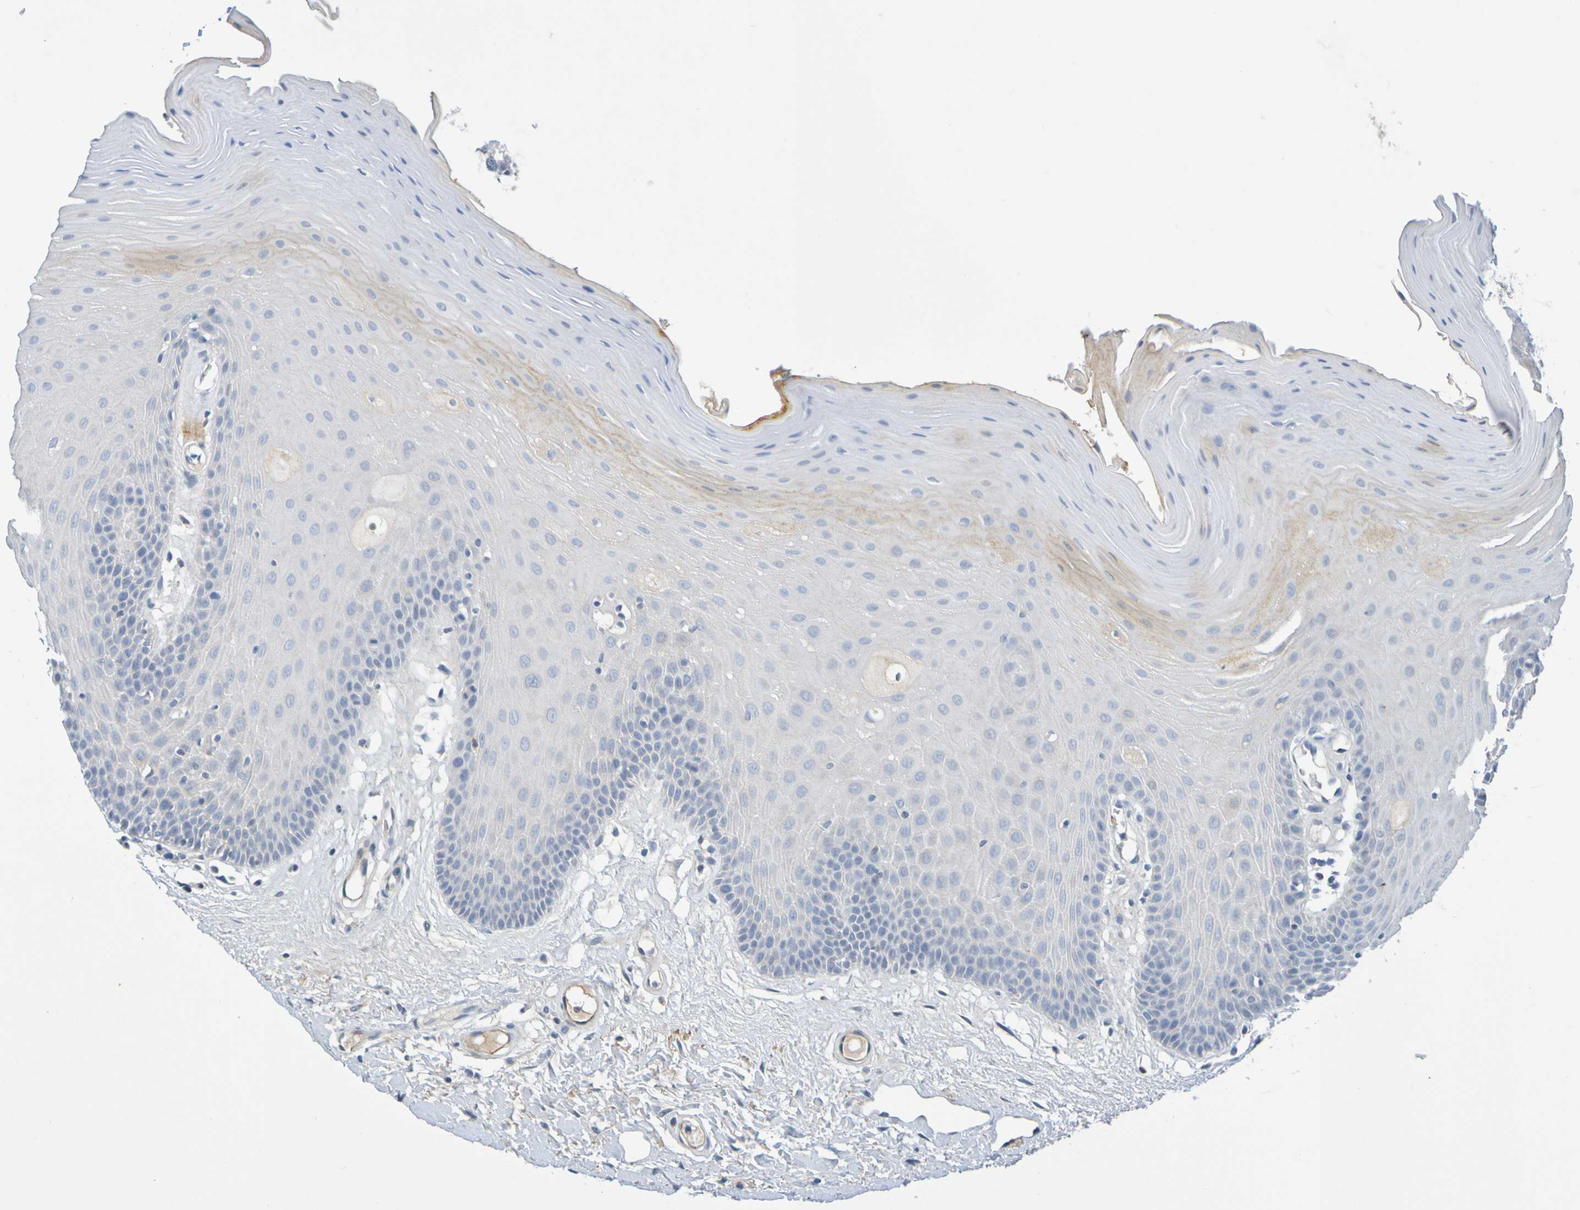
{"staining": {"intensity": "negative", "quantity": "none", "location": "none"}, "tissue": "oral mucosa", "cell_type": "Squamous epithelial cells", "image_type": "normal", "snomed": [{"axis": "morphology", "description": "Normal tissue, NOS"}, {"axis": "morphology", "description": "Squamous cell carcinoma, NOS"}, {"axis": "topography", "description": "Skeletal muscle"}, {"axis": "topography", "description": "Adipose tissue"}, {"axis": "topography", "description": "Vascular tissue"}, {"axis": "topography", "description": "Oral tissue"}, {"axis": "topography", "description": "Peripheral nerve tissue"}, {"axis": "topography", "description": "Head-Neck"}], "caption": "IHC of normal oral mucosa exhibits no positivity in squamous epithelial cells.", "gene": "IL10", "patient": {"sex": "male", "age": 71}}